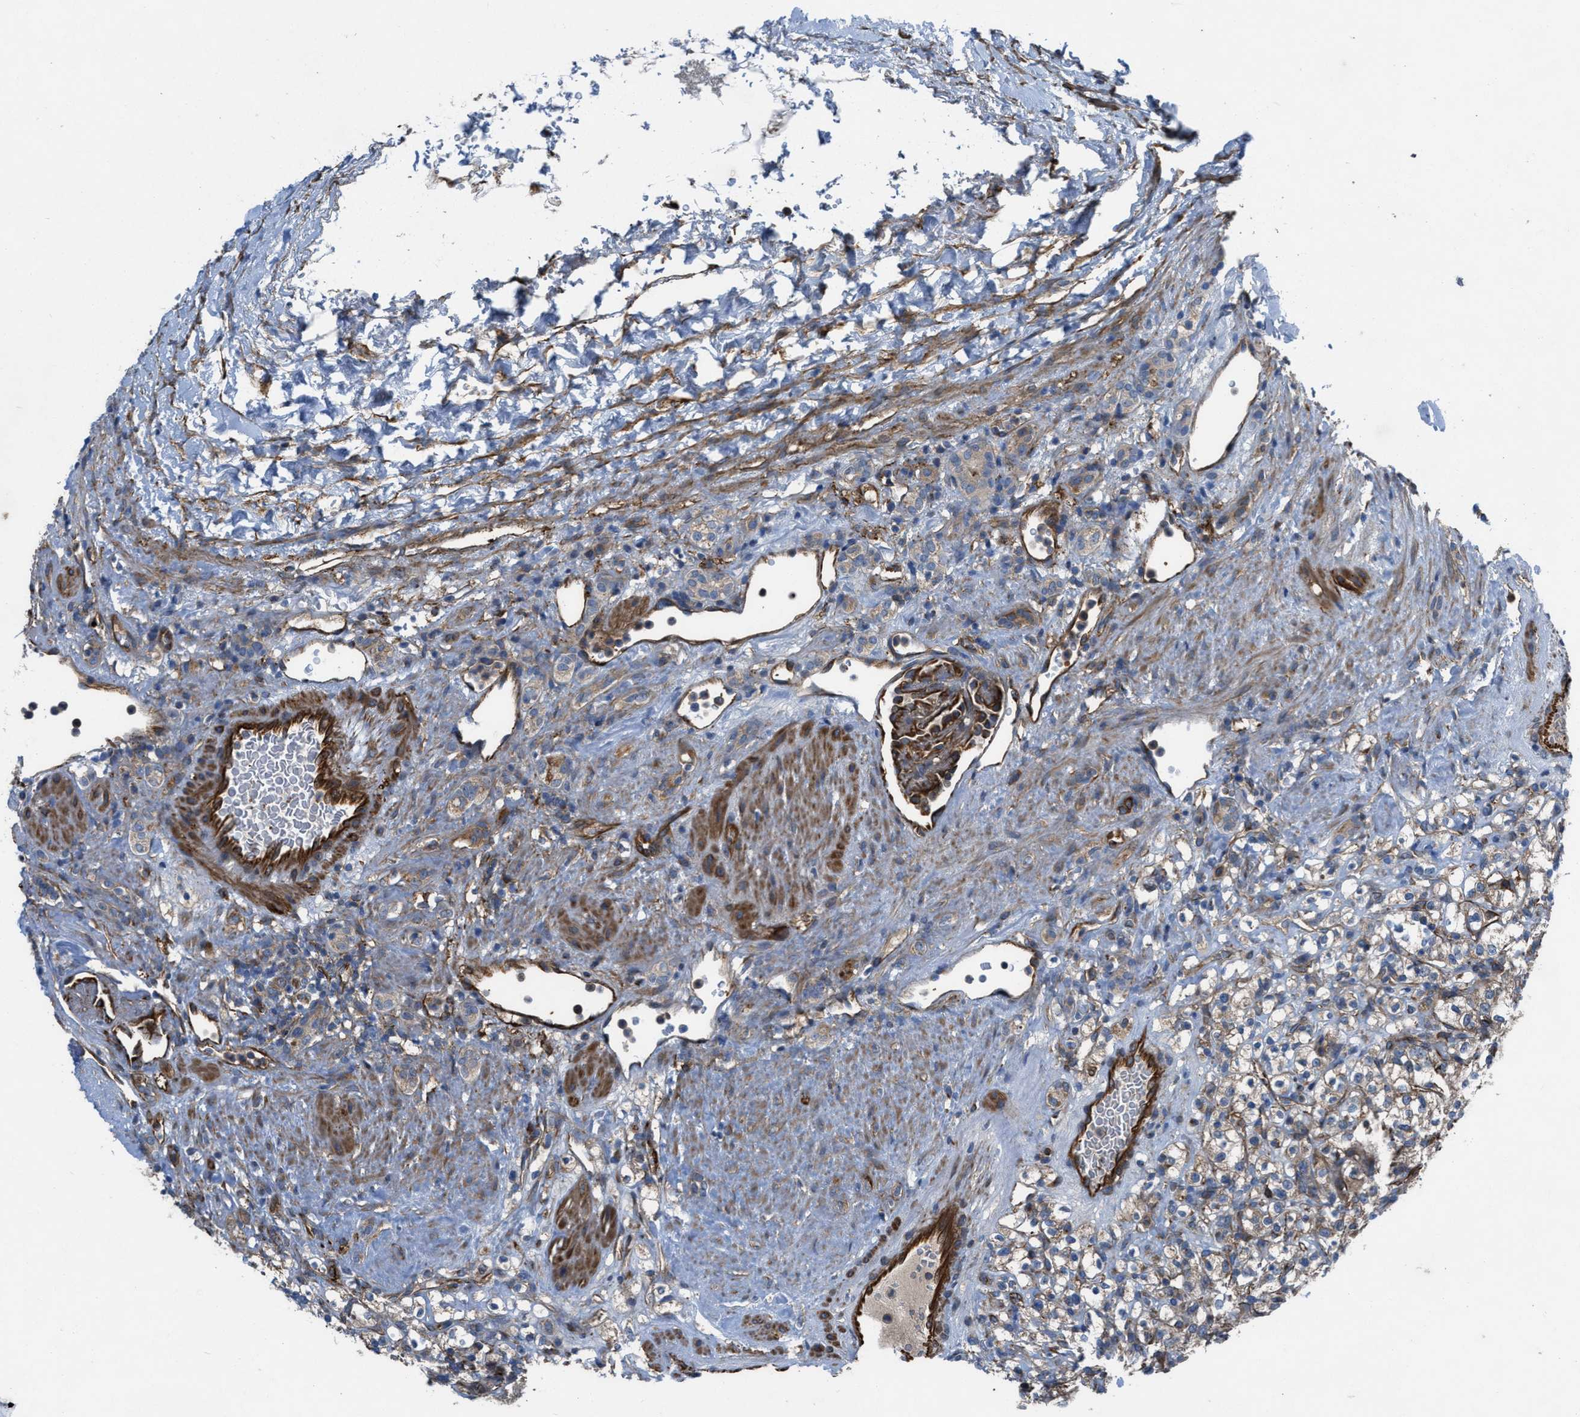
{"staining": {"intensity": "weak", "quantity": "25%-75%", "location": "cytoplasmic/membranous"}, "tissue": "renal cancer", "cell_type": "Tumor cells", "image_type": "cancer", "snomed": [{"axis": "morphology", "description": "Normal tissue, NOS"}, {"axis": "morphology", "description": "Adenocarcinoma, NOS"}, {"axis": "topography", "description": "Kidney"}], "caption": "Tumor cells display low levels of weak cytoplasmic/membranous expression in about 25%-75% of cells in human adenocarcinoma (renal). (DAB IHC, brown staining for protein, blue staining for nuclei).", "gene": "SLC6A9", "patient": {"sex": "female", "age": 72}}